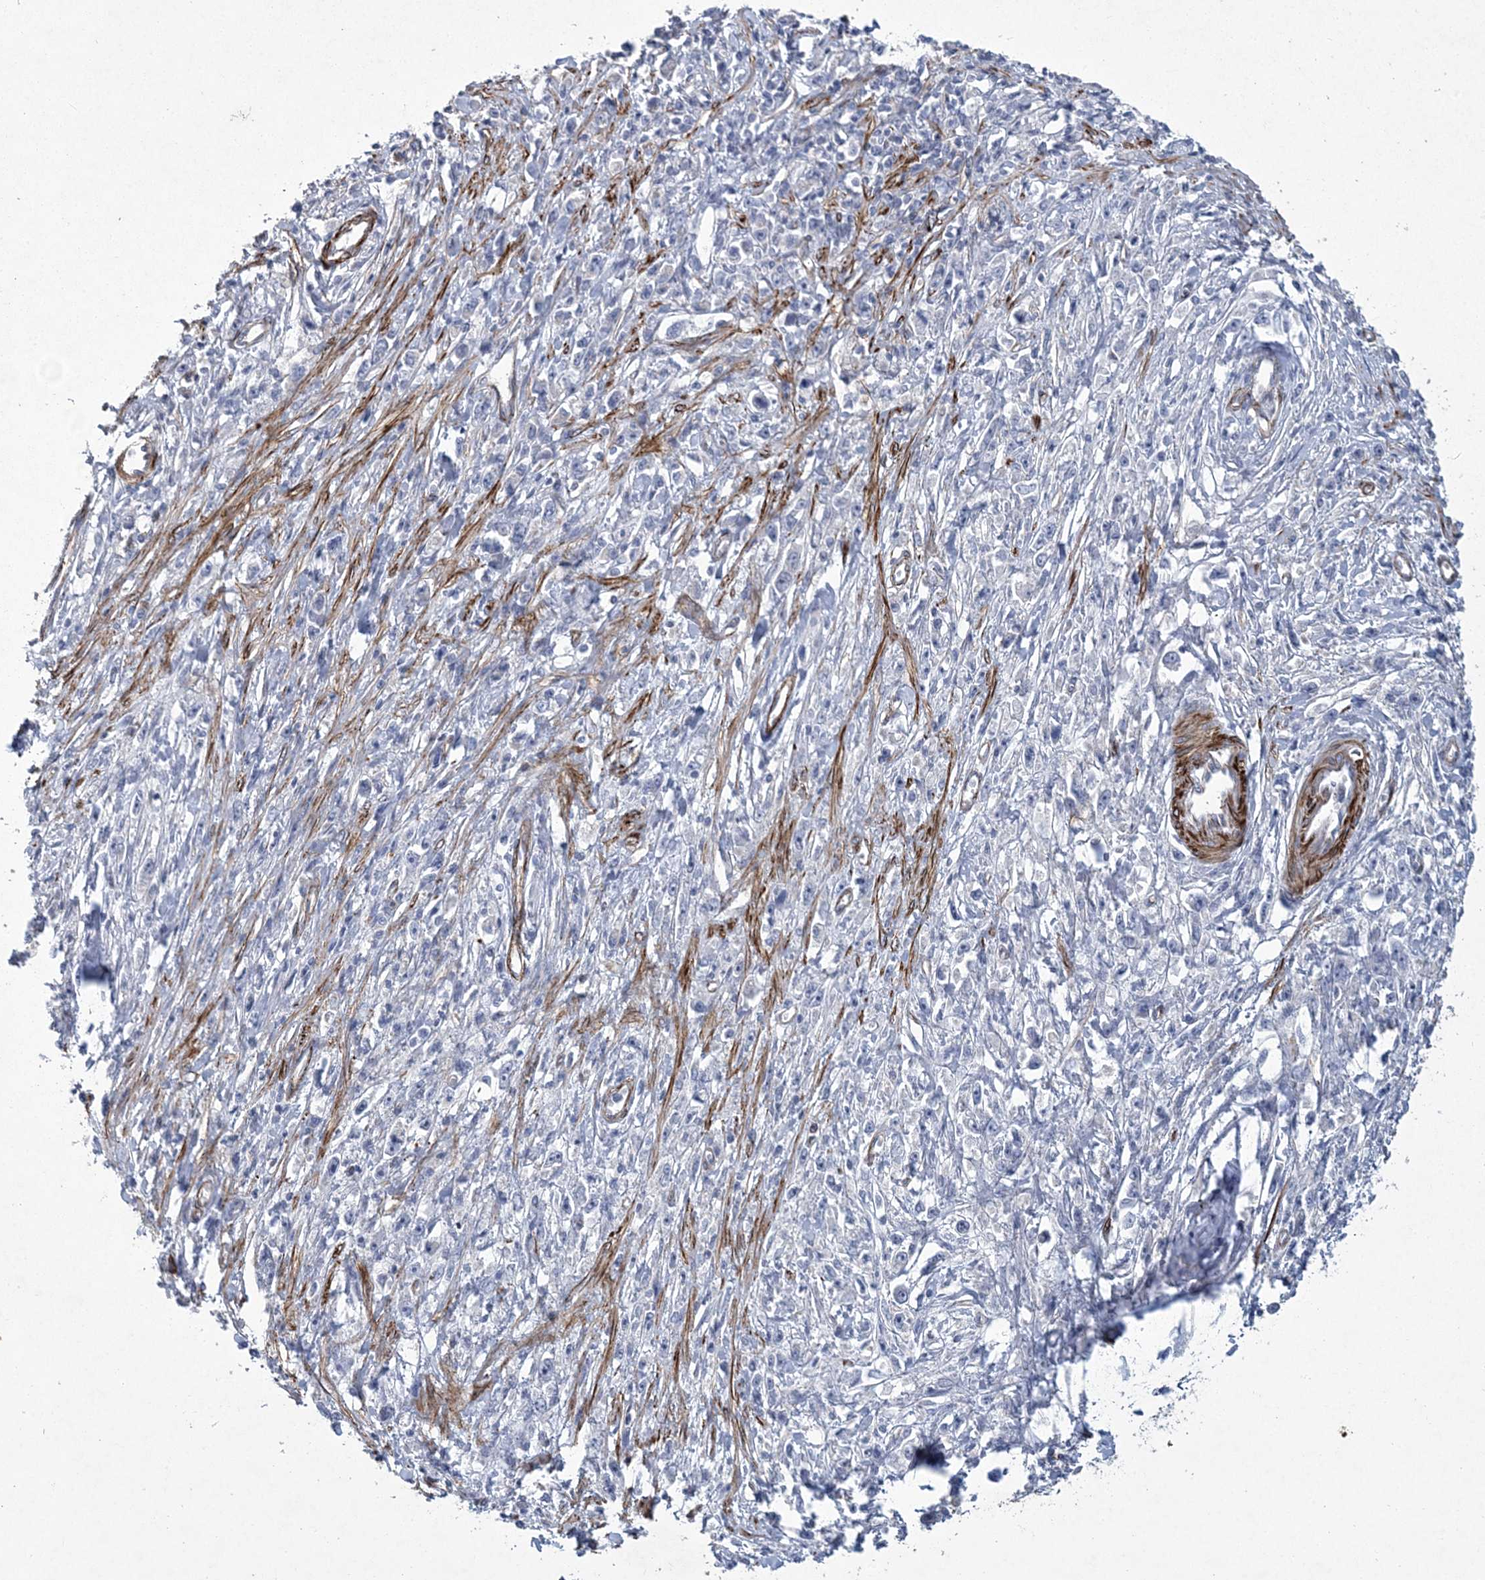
{"staining": {"intensity": "negative", "quantity": "none", "location": "none"}, "tissue": "stomach cancer", "cell_type": "Tumor cells", "image_type": "cancer", "snomed": [{"axis": "morphology", "description": "Adenocarcinoma, NOS"}, {"axis": "topography", "description": "Stomach"}], "caption": "Immunohistochemical staining of adenocarcinoma (stomach) displays no significant staining in tumor cells. (DAB immunohistochemistry with hematoxylin counter stain).", "gene": "ARSJ", "patient": {"sex": "female", "age": 59}}